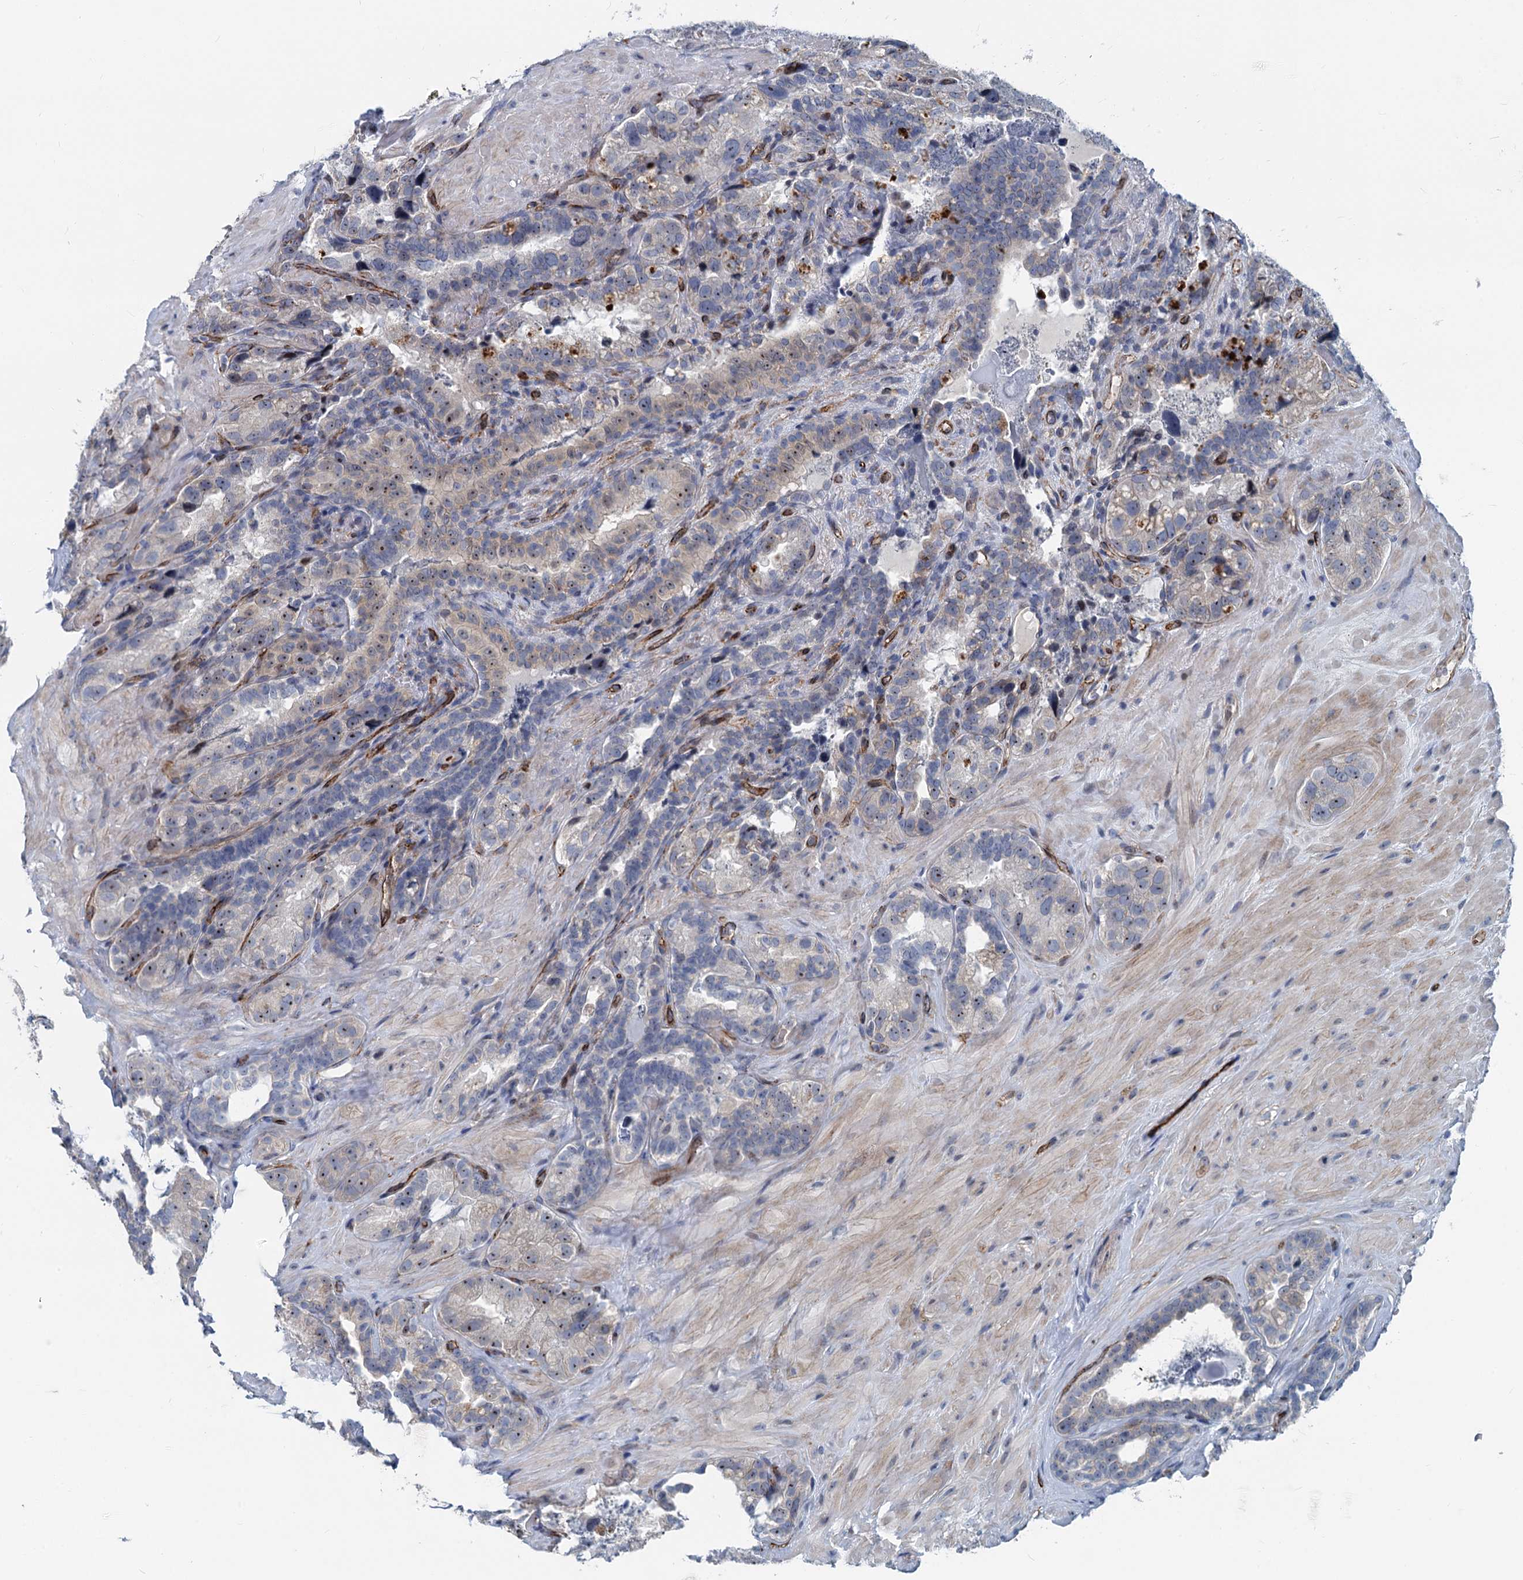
{"staining": {"intensity": "weak", "quantity": "25%-75%", "location": "cytoplasmic/membranous,nuclear"}, "tissue": "seminal vesicle", "cell_type": "Glandular cells", "image_type": "normal", "snomed": [{"axis": "morphology", "description": "Normal tissue, NOS"}, {"axis": "topography", "description": "Seminal veicle"}, {"axis": "topography", "description": "Peripheral nerve tissue"}], "caption": "Normal seminal vesicle shows weak cytoplasmic/membranous,nuclear positivity in approximately 25%-75% of glandular cells.", "gene": "ASXL3", "patient": {"sex": "male", "age": 67}}